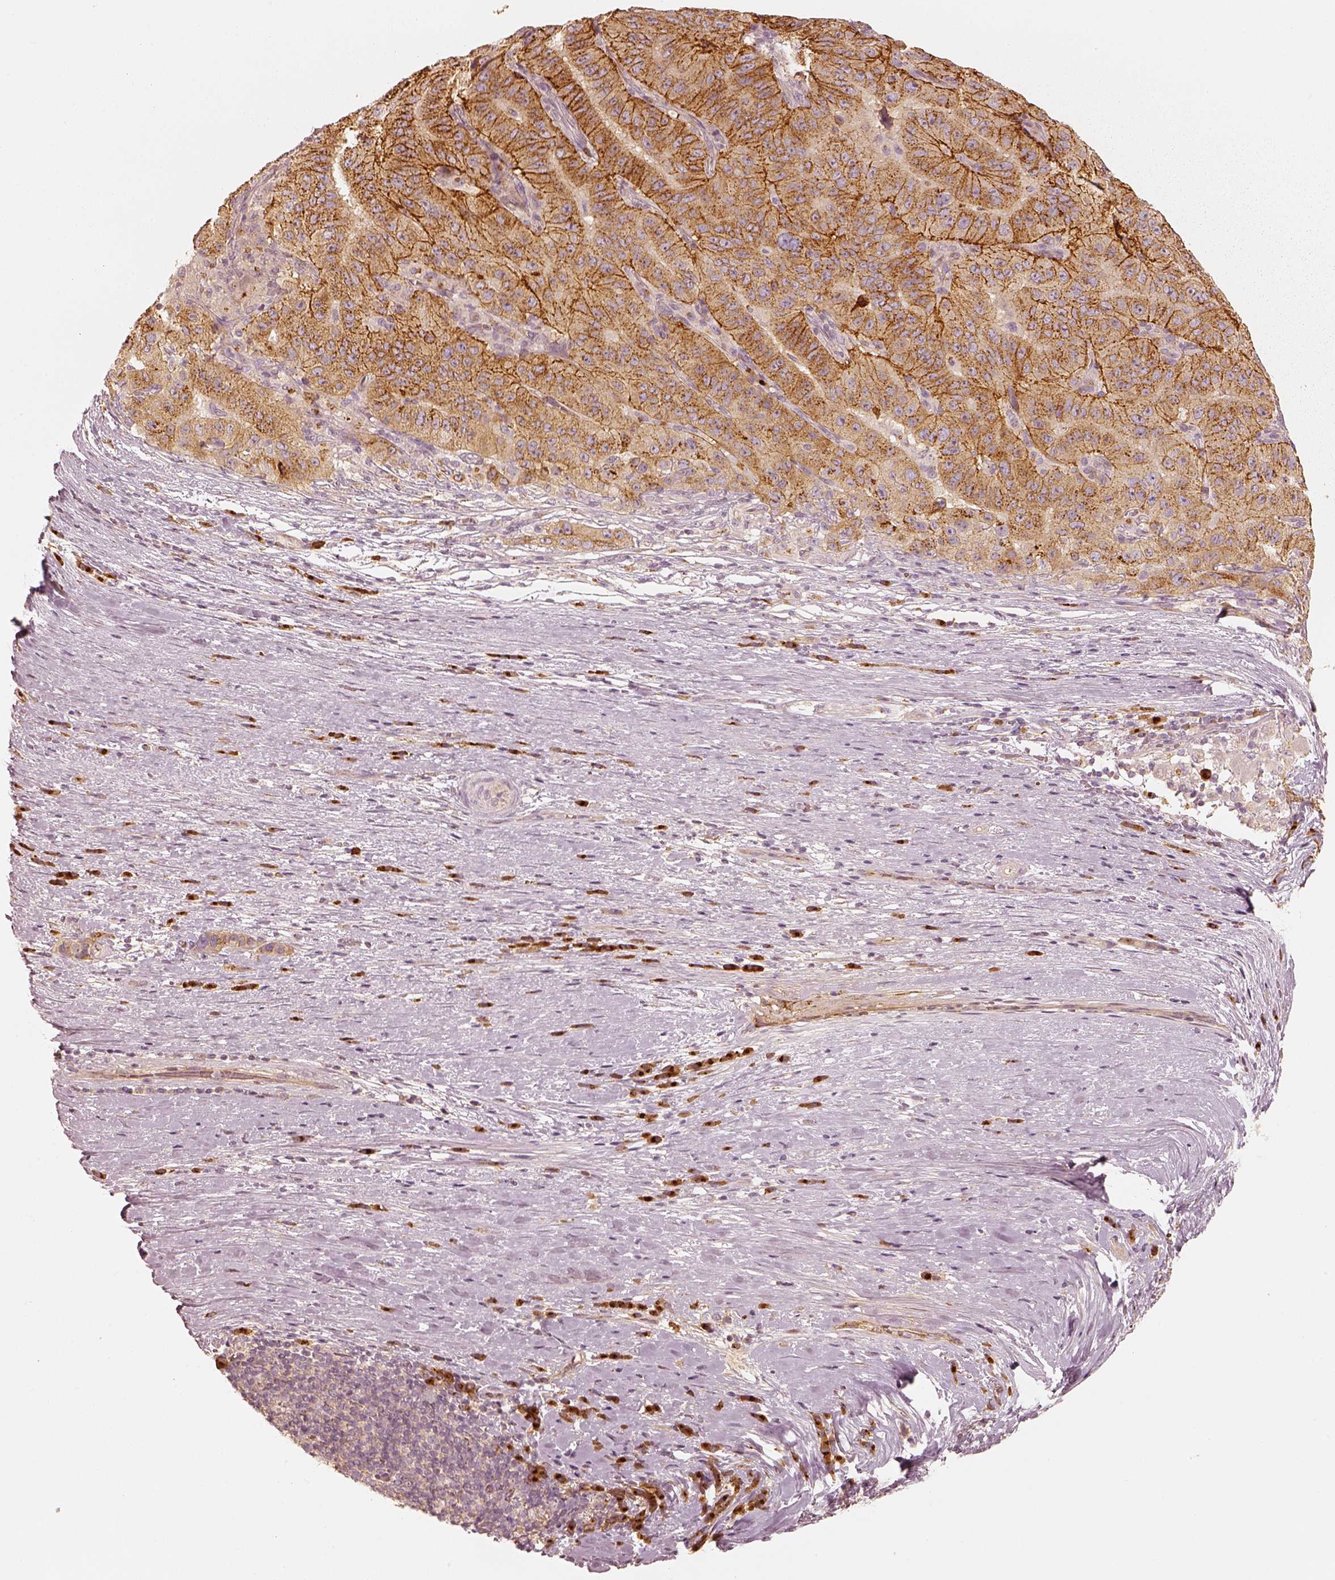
{"staining": {"intensity": "strong", "quantity": ">75%", "location": "cytoplasmic/membranous"}, "tissue": "pancreatic cancer", "cell_type": "Tumor cells", "image_type": "cancer", "snomed": [{"axis": "morphology", "description": "Adenocarcinoma, NOS"}, {"axis": "topography", "description": "Pancreas"}], "caption": "Strong cytoplasmic/membranous positivity for a protein is seen in approximately >75% of tumor cells of pancreatic adenocarcinoma using immunohistochemistry (IHC).", "gene": "GORASP2", "patient": {"sex": "male", "age": 63}}